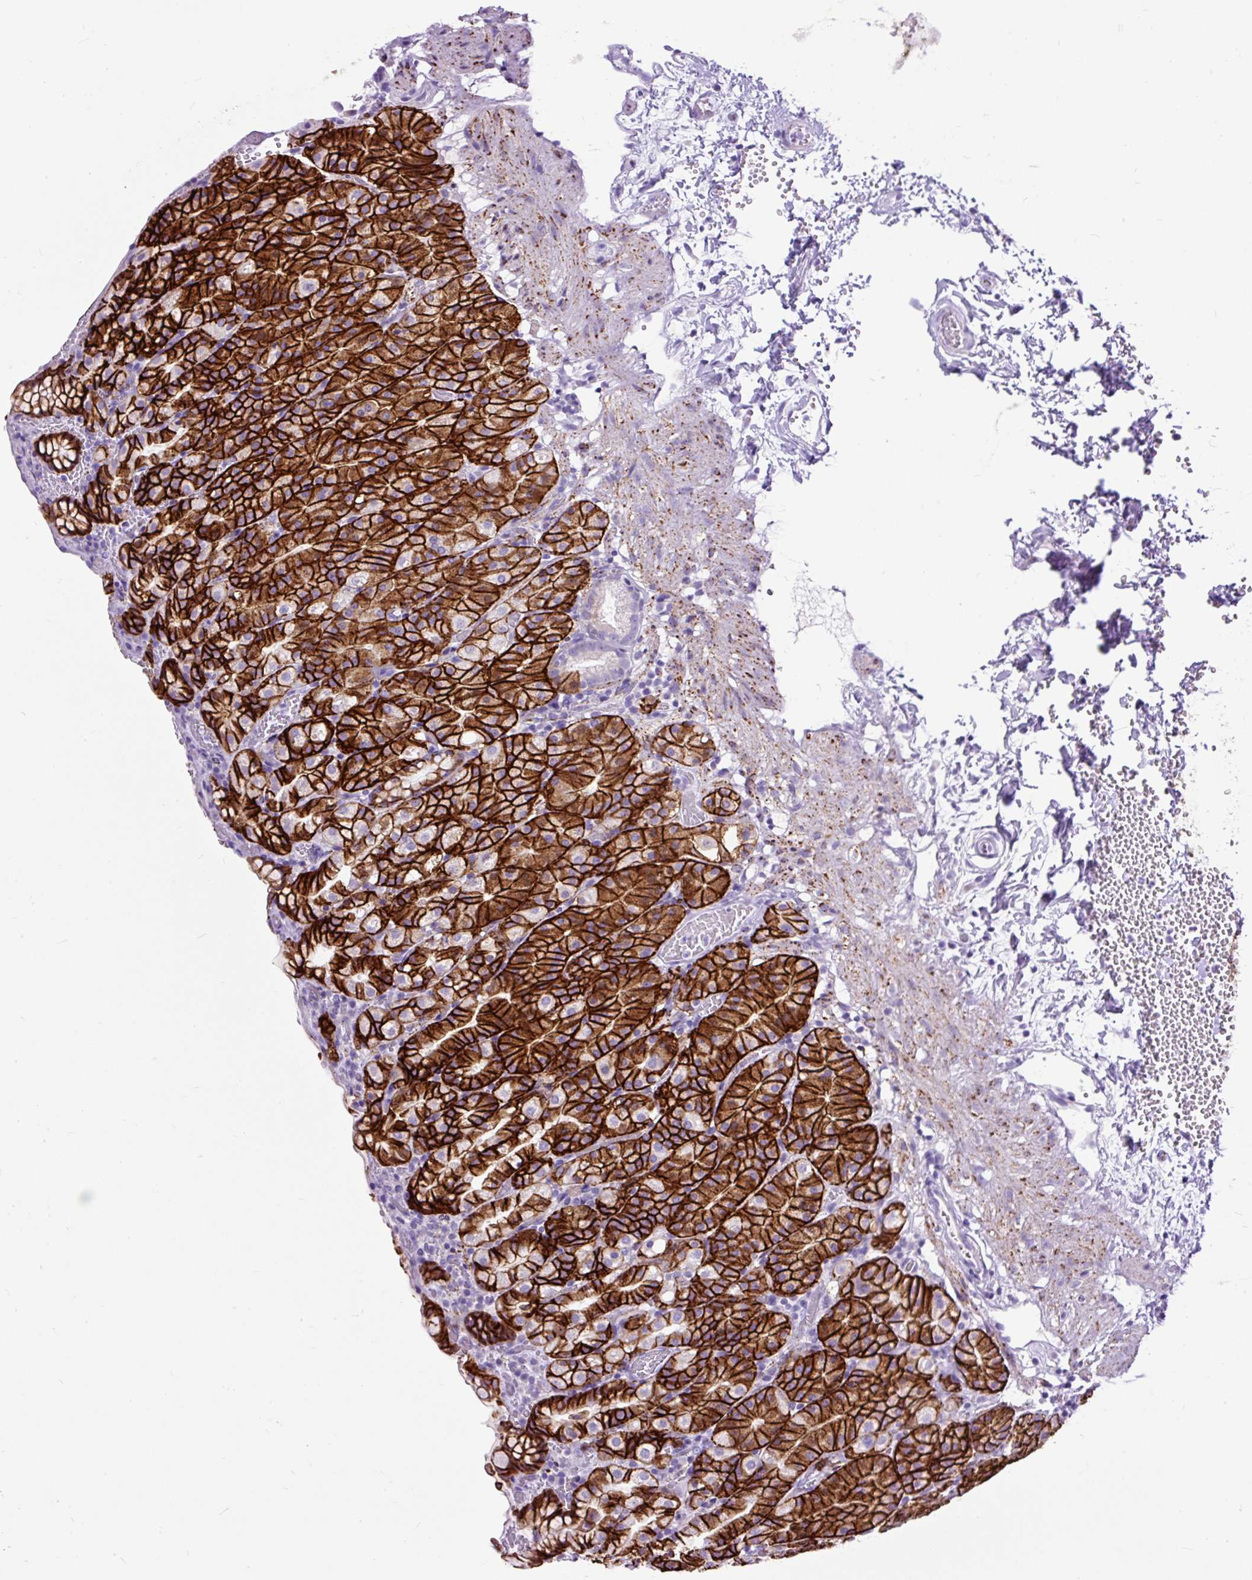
{"staining": {"intensity": "strong", "quantity": ">75%", "location": "cytoplasmic/membranous"}, "tissue": "stomach", "cell_type": "Glandular cells", "image_type": "normal", "snomed": [{"axis": "morphology", "description": "Normal tissue, NOS"}, {"axis": "topography", "description": "Stomach, upper"}], "caption": "Stomach stained for a protein (brown) exhibits strong cytoplasmic/membranous positive staining in approximately >75% of glandular cells.", "gene": "ZNF256", "patient": {"sex": "female", "age": 81}}